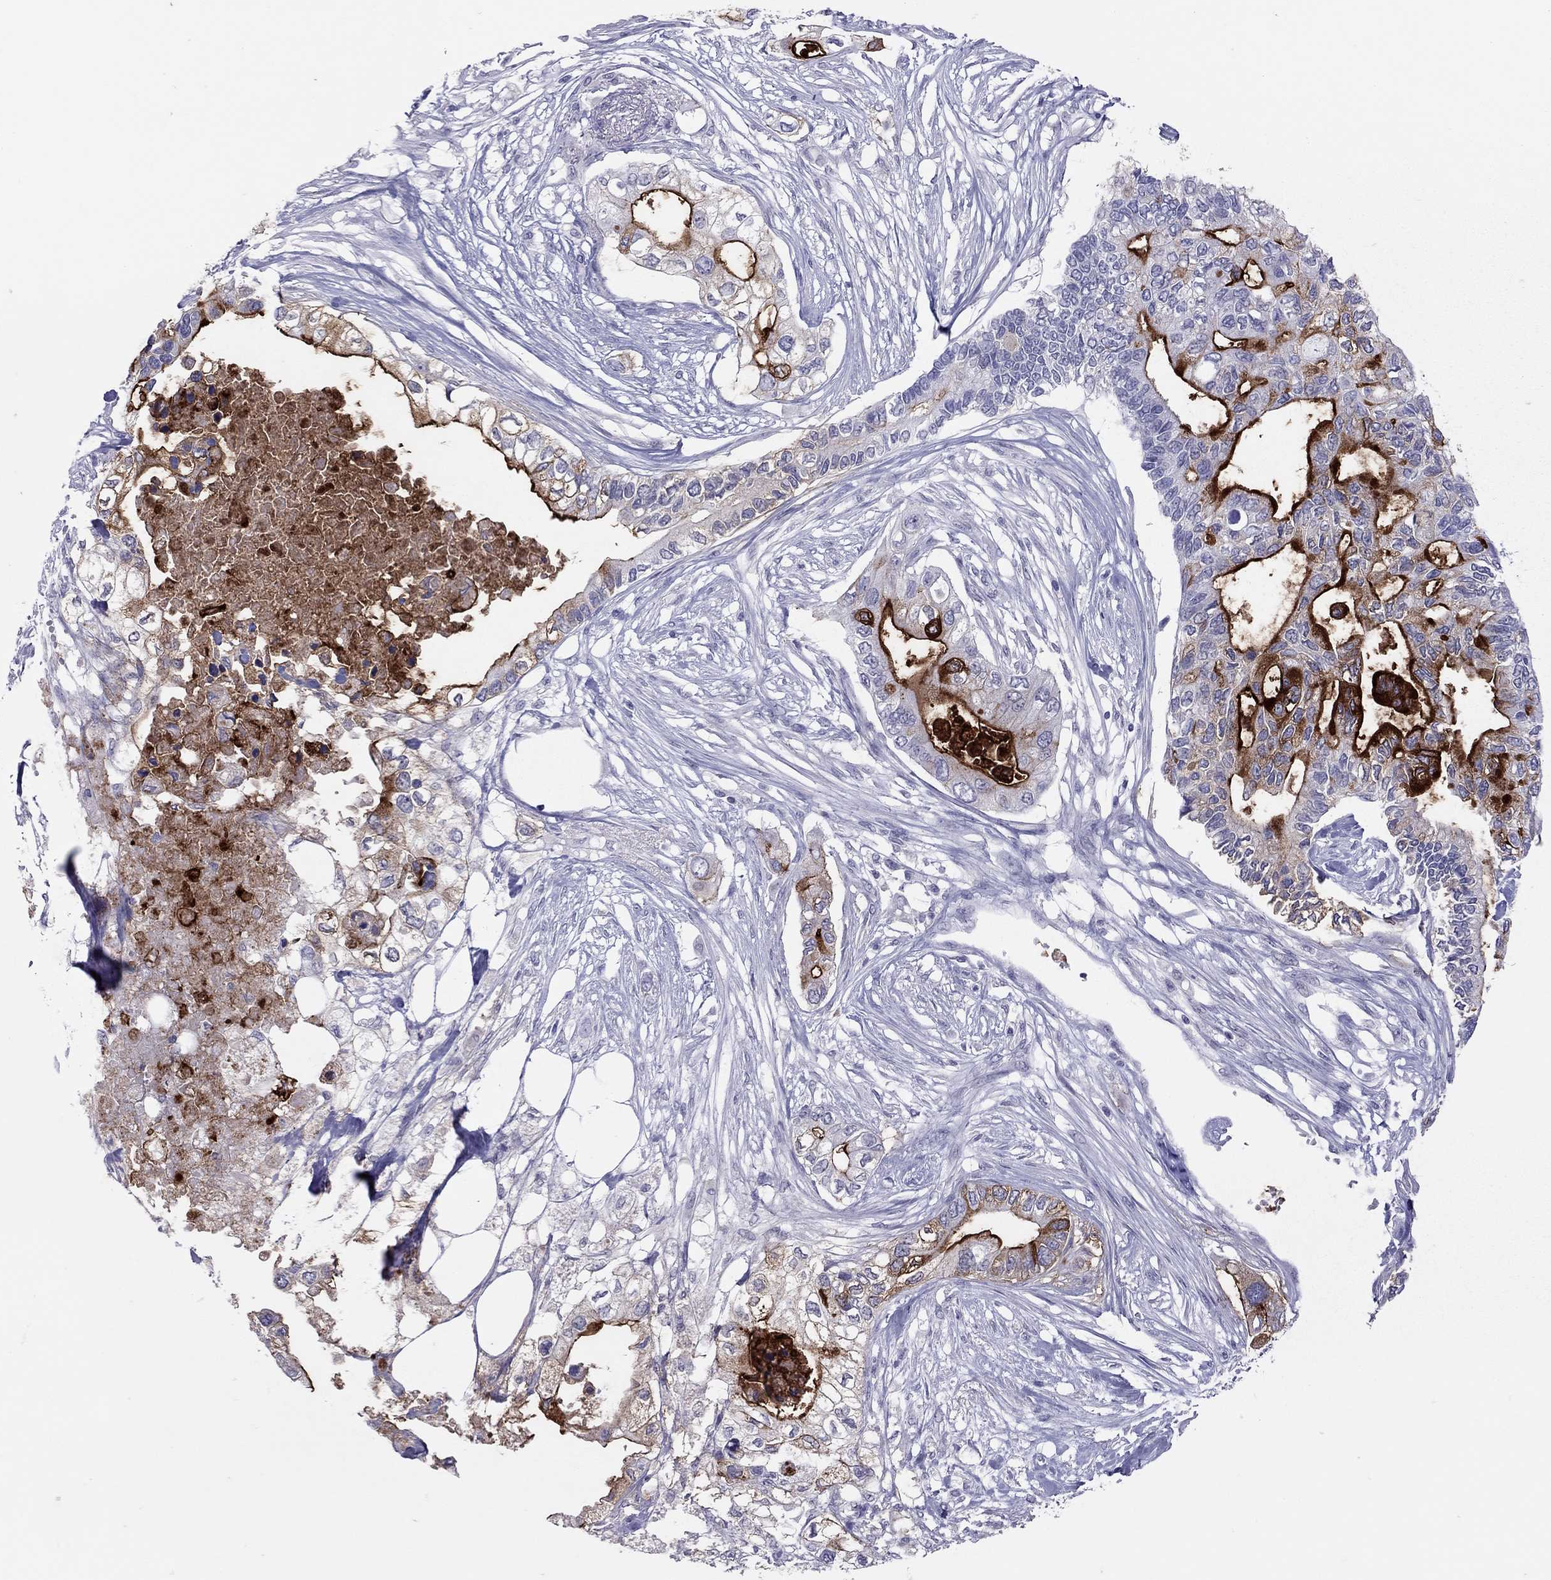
{"staining": {"intensity": "strong", "quantity": "25%-75%", "location": "cytoplasmic/membranous"}, "tissue": "pancreatic cancer", "cell_type": "Tumor cells", "image_type": "cancer", "snomed": [{"axis": "morphology", "description": "Adenocarcinoma, NOS"}, {"axis": "topography", "description": "Pancreas"}], "caption": "This image exhibits IHC staining of human pancreatic cancer, with high strong cytoplasmic/membranous staining in about 25%-75% of tumor cells.", "gene": "MUC16", "patient": {"sex": "female", "age": 63}}